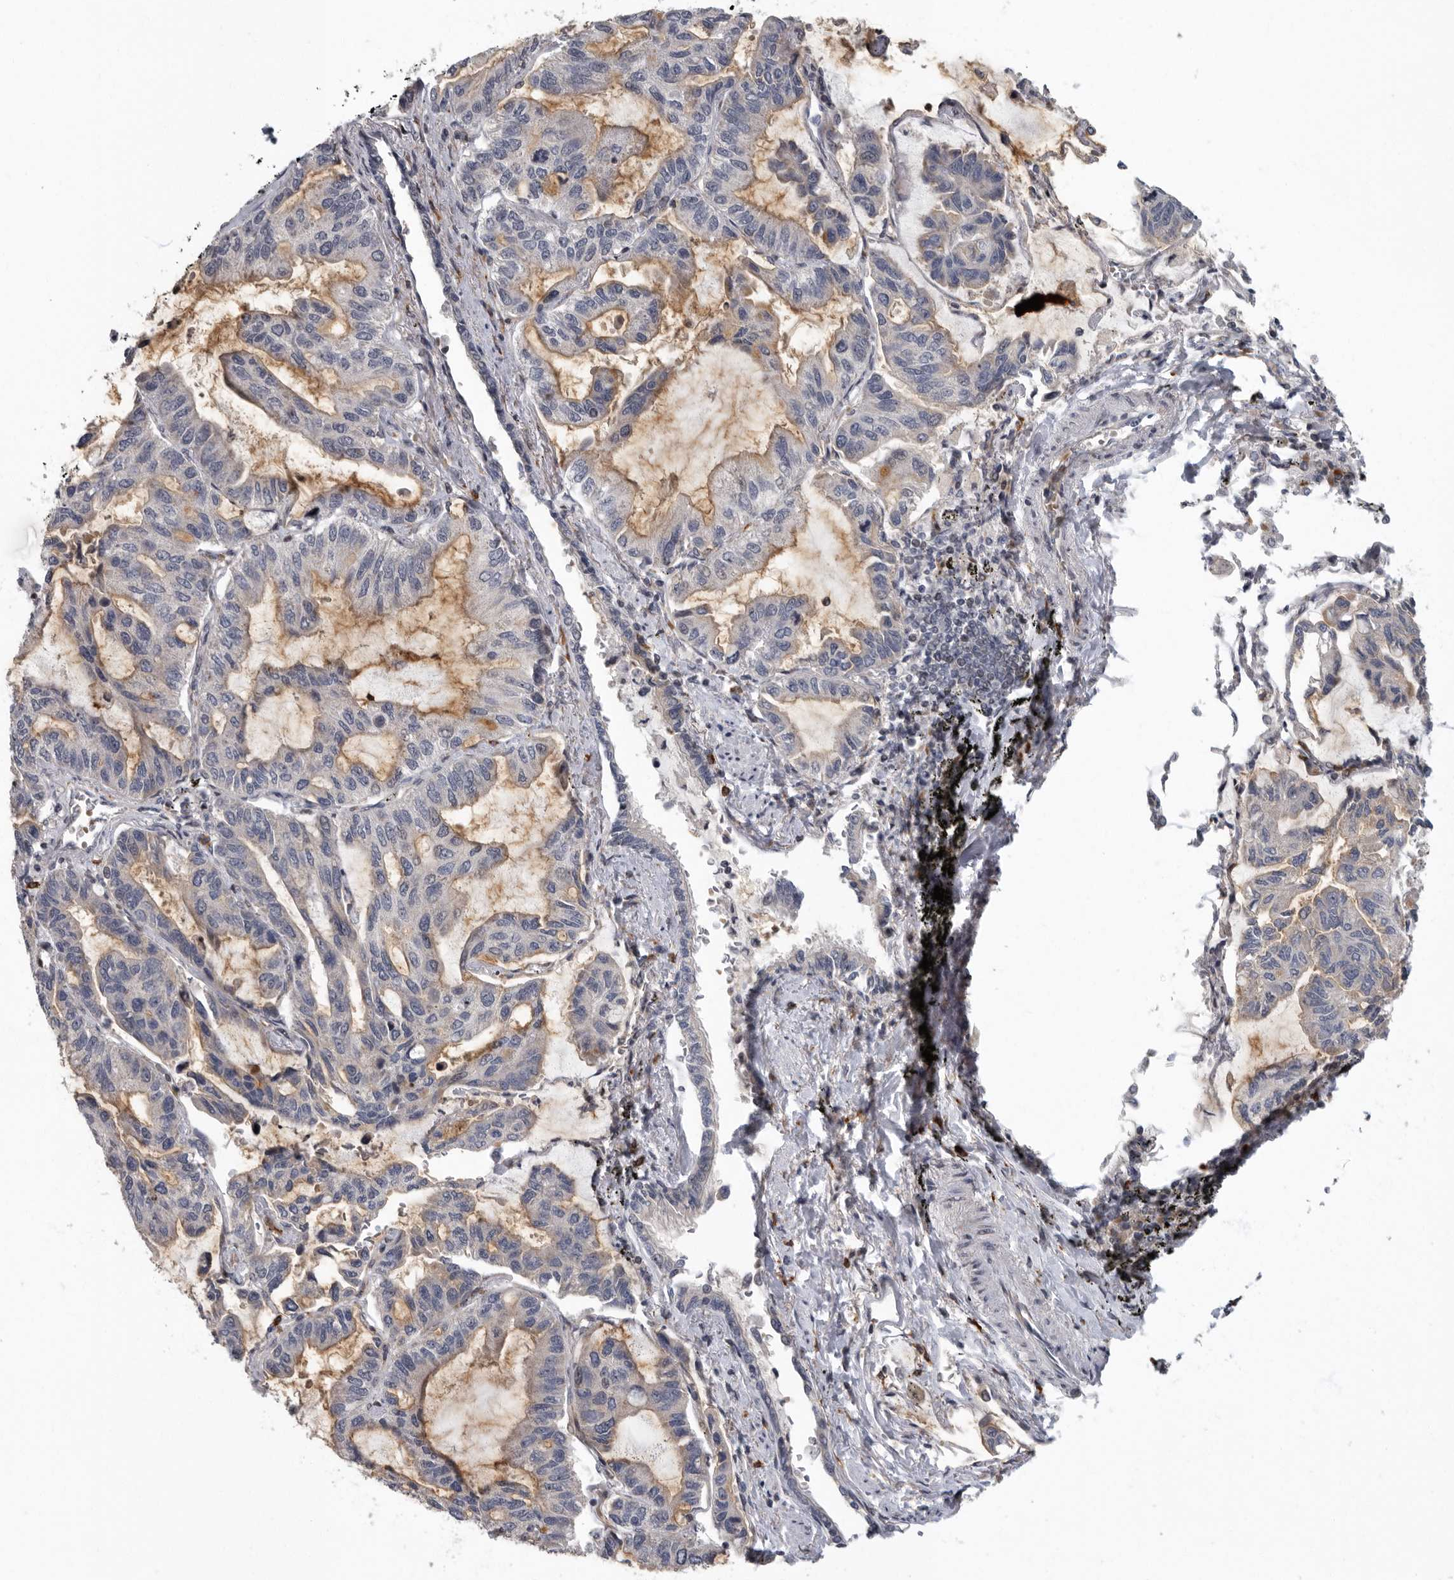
{"staining": {"intensity": "negative", "quantity": "none", "location": "none"}, "tissue": "lung cancer", "cell_type": "Tumor cells", "image_type": "cancer", "snomed": [{"axis": "morphology", "description": "Adenocarcinoma, NOS"}, {"axis": "topography", "description": "Lung"}], "caption": "Tumor cells are negative for protein expression in human lung cancer (adenocarcinoma).", "gene": "PDCD11", "patient": {"sex": "male", "age": 64}}